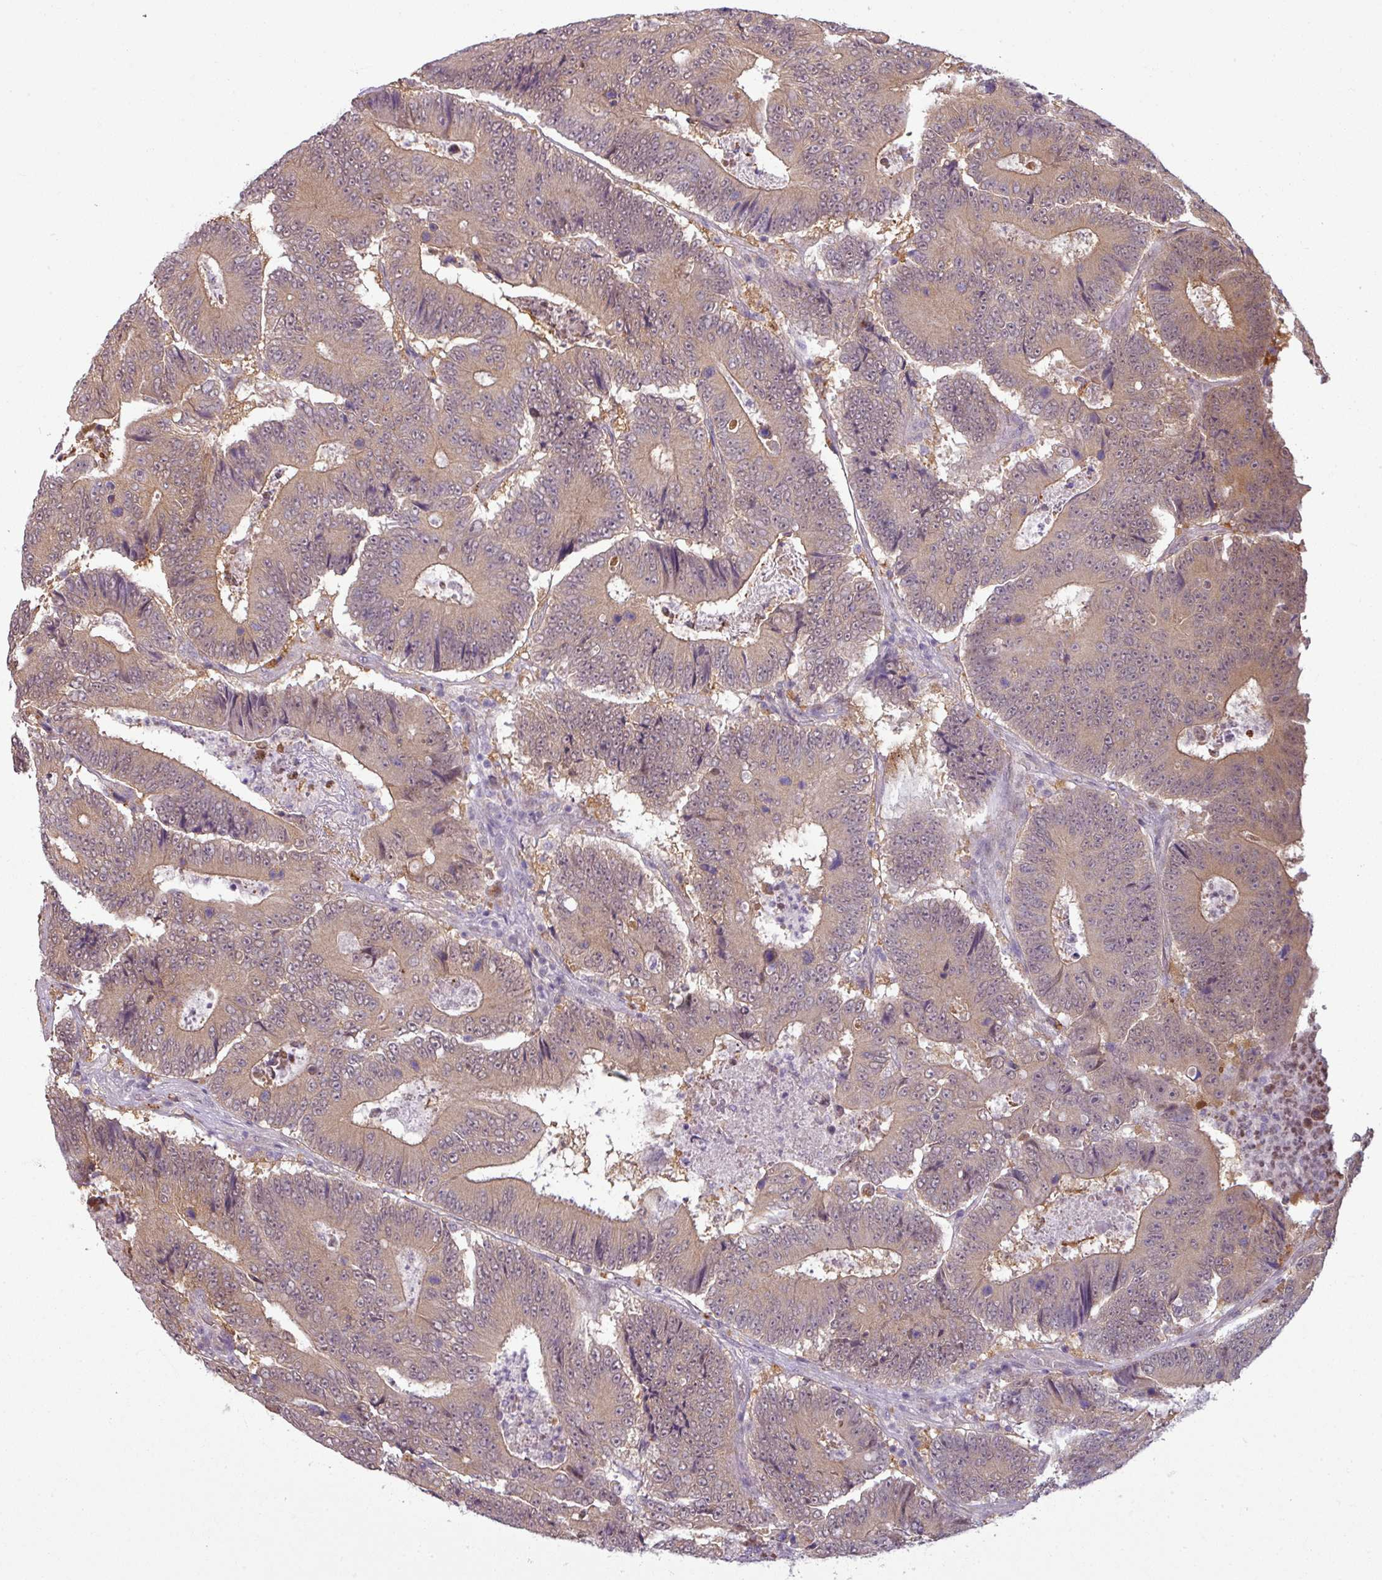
{"staining": {"intensity": "moderate", "quantity": ">75%", "location": "cytoplasmic/membranous"}, "tissue": "colorectal cancer", "cell_type": "Tumor cells", "image_type": "cancer", "snomed": [{"axis": "morphology", "description": "Adenocarcinoma, NOS"}, {"axis": "topography", "description": "Colon"}], "caption": "Tumor cells display medium levels of moderate cytoplasmic/membranous positivity in approximately >75% of cells in human colorectal cancer. Immunohistochemistry (ihc) stains the protein in brown and the nuclei are stained blue.", "gene": "CCDC144A", "patient": {"sex": "male", "age": 83}}